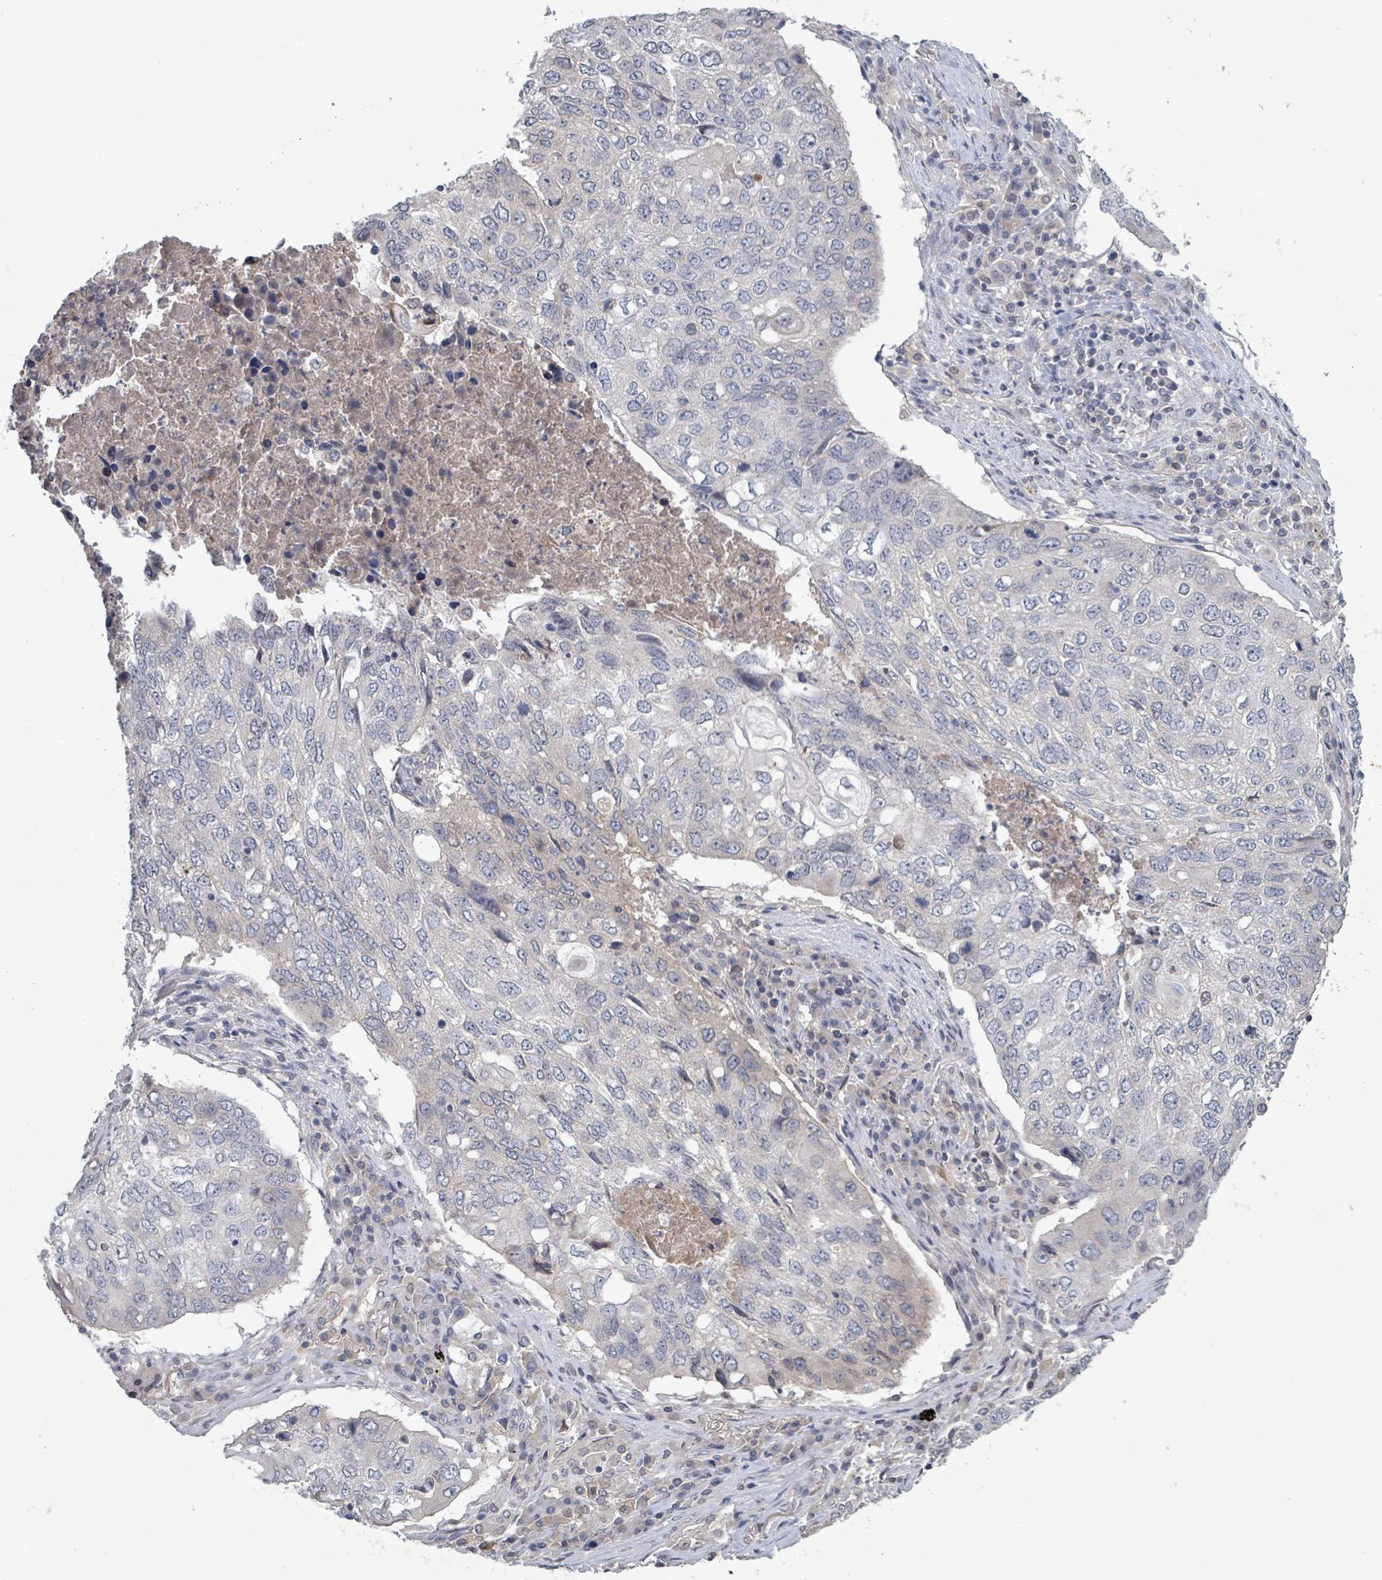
{"staining": {"intensity": "negative", "quantity": "none", "location": "none"}, "tissue": "lung cancer", "cell_type": "Tumor cells", "image_type": "cancer", "snomed": [{"axis": "morphology", "description": "Squamous cell carcinoma, NOS"}, {"axis": "topography", "description": "Lung"}], "caption": "The photomicrograph shows no staining of tumor cells in lung cancer.", "gene": "GRM8", "patient": {"sex": "female", "age": 63}}